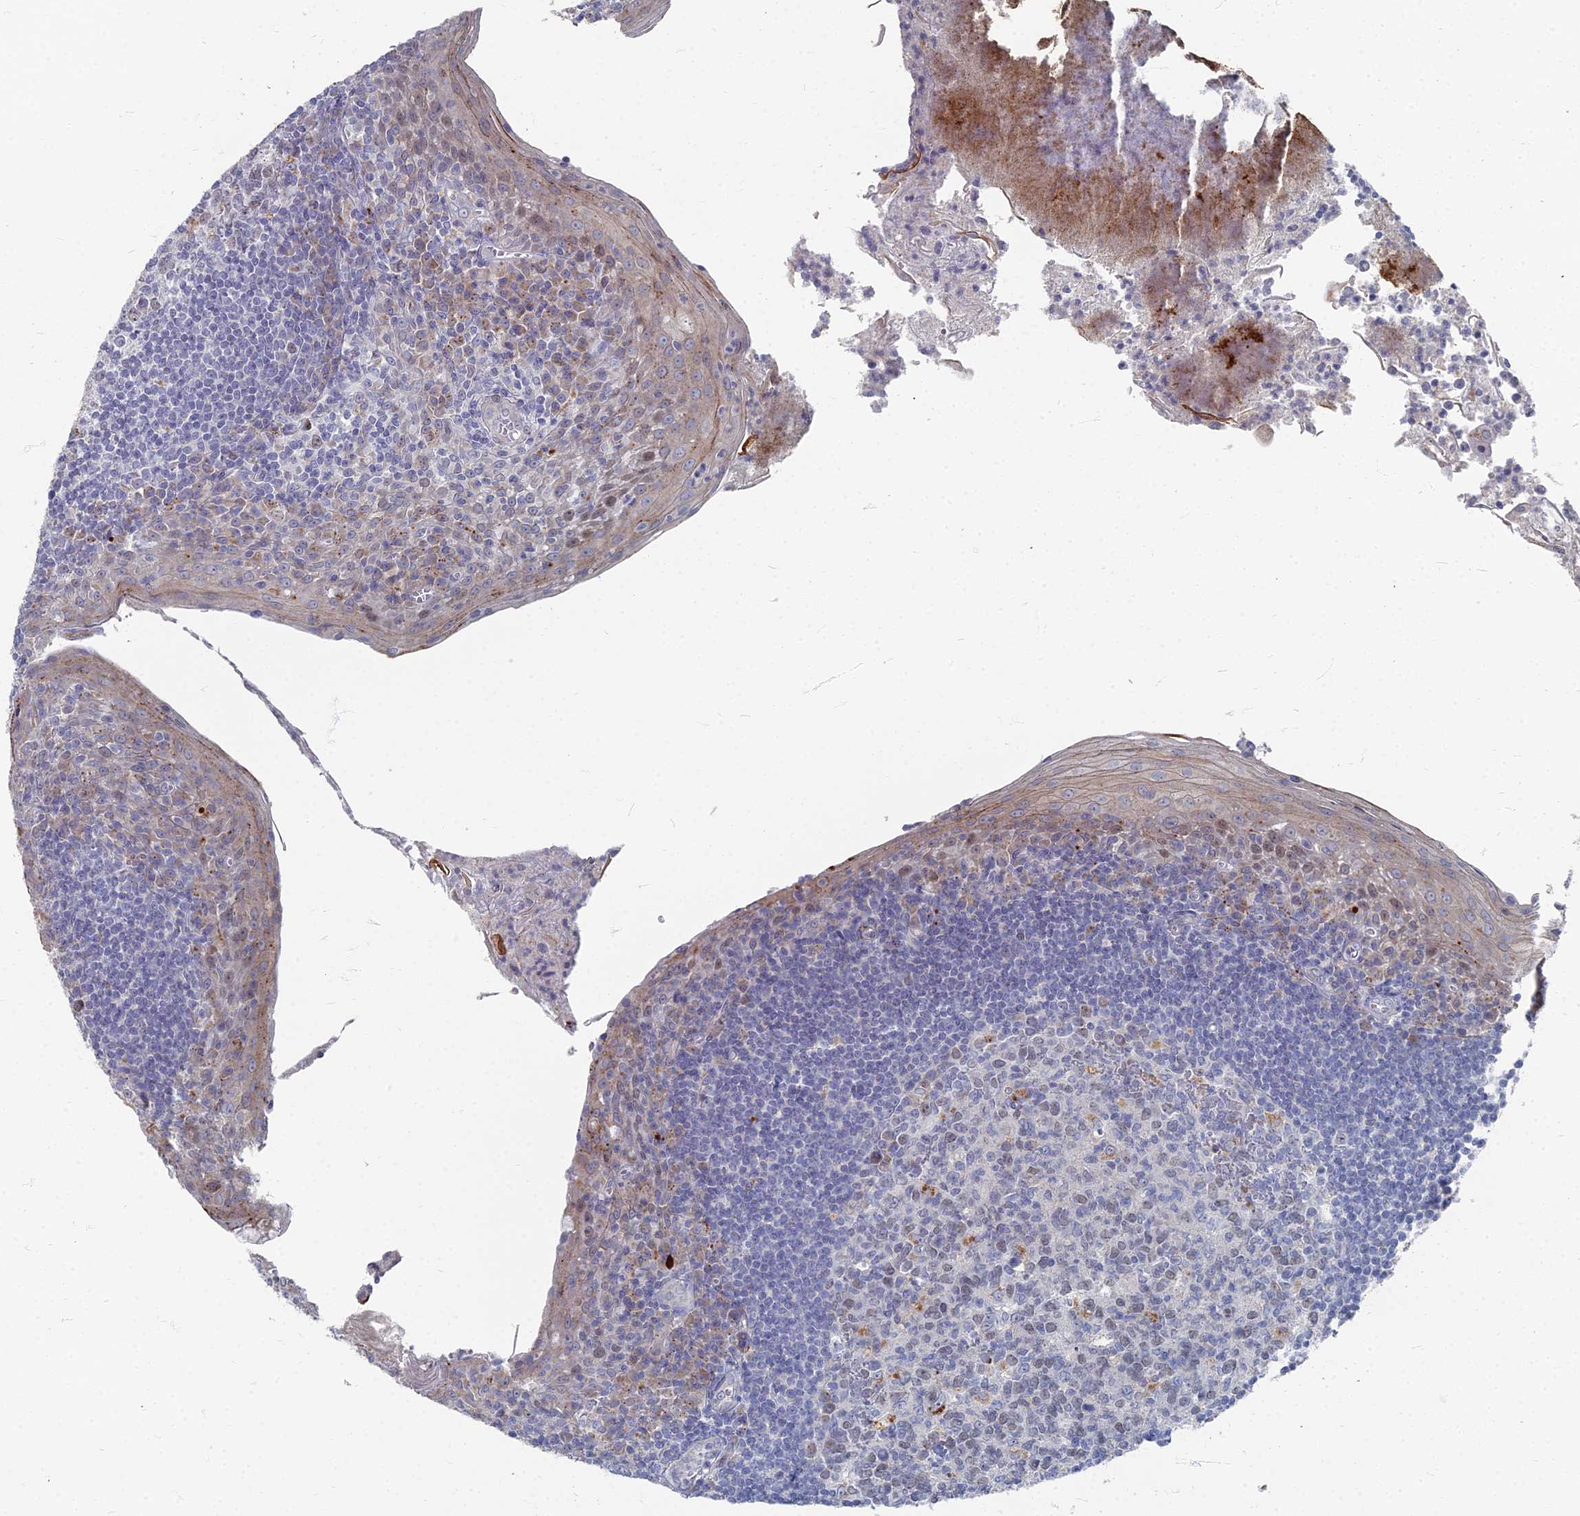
{"staining": {"intensity": "negative", "quantity": "none", "location": "none"}, "tissue": "tonsil", "cell_type": "Germinal center cells", "image_type": "normal", "snomed": [{"axis": "morphology", "description": "Normal tissue, NOS"}, {"axis": "topography", "description": "Tonsil"}], "caption": "Germinal center cells are negative for protein expression in benign human tonsil.", "gene": "TMEM128", "patient": {"sex": "male", "age": 27}}